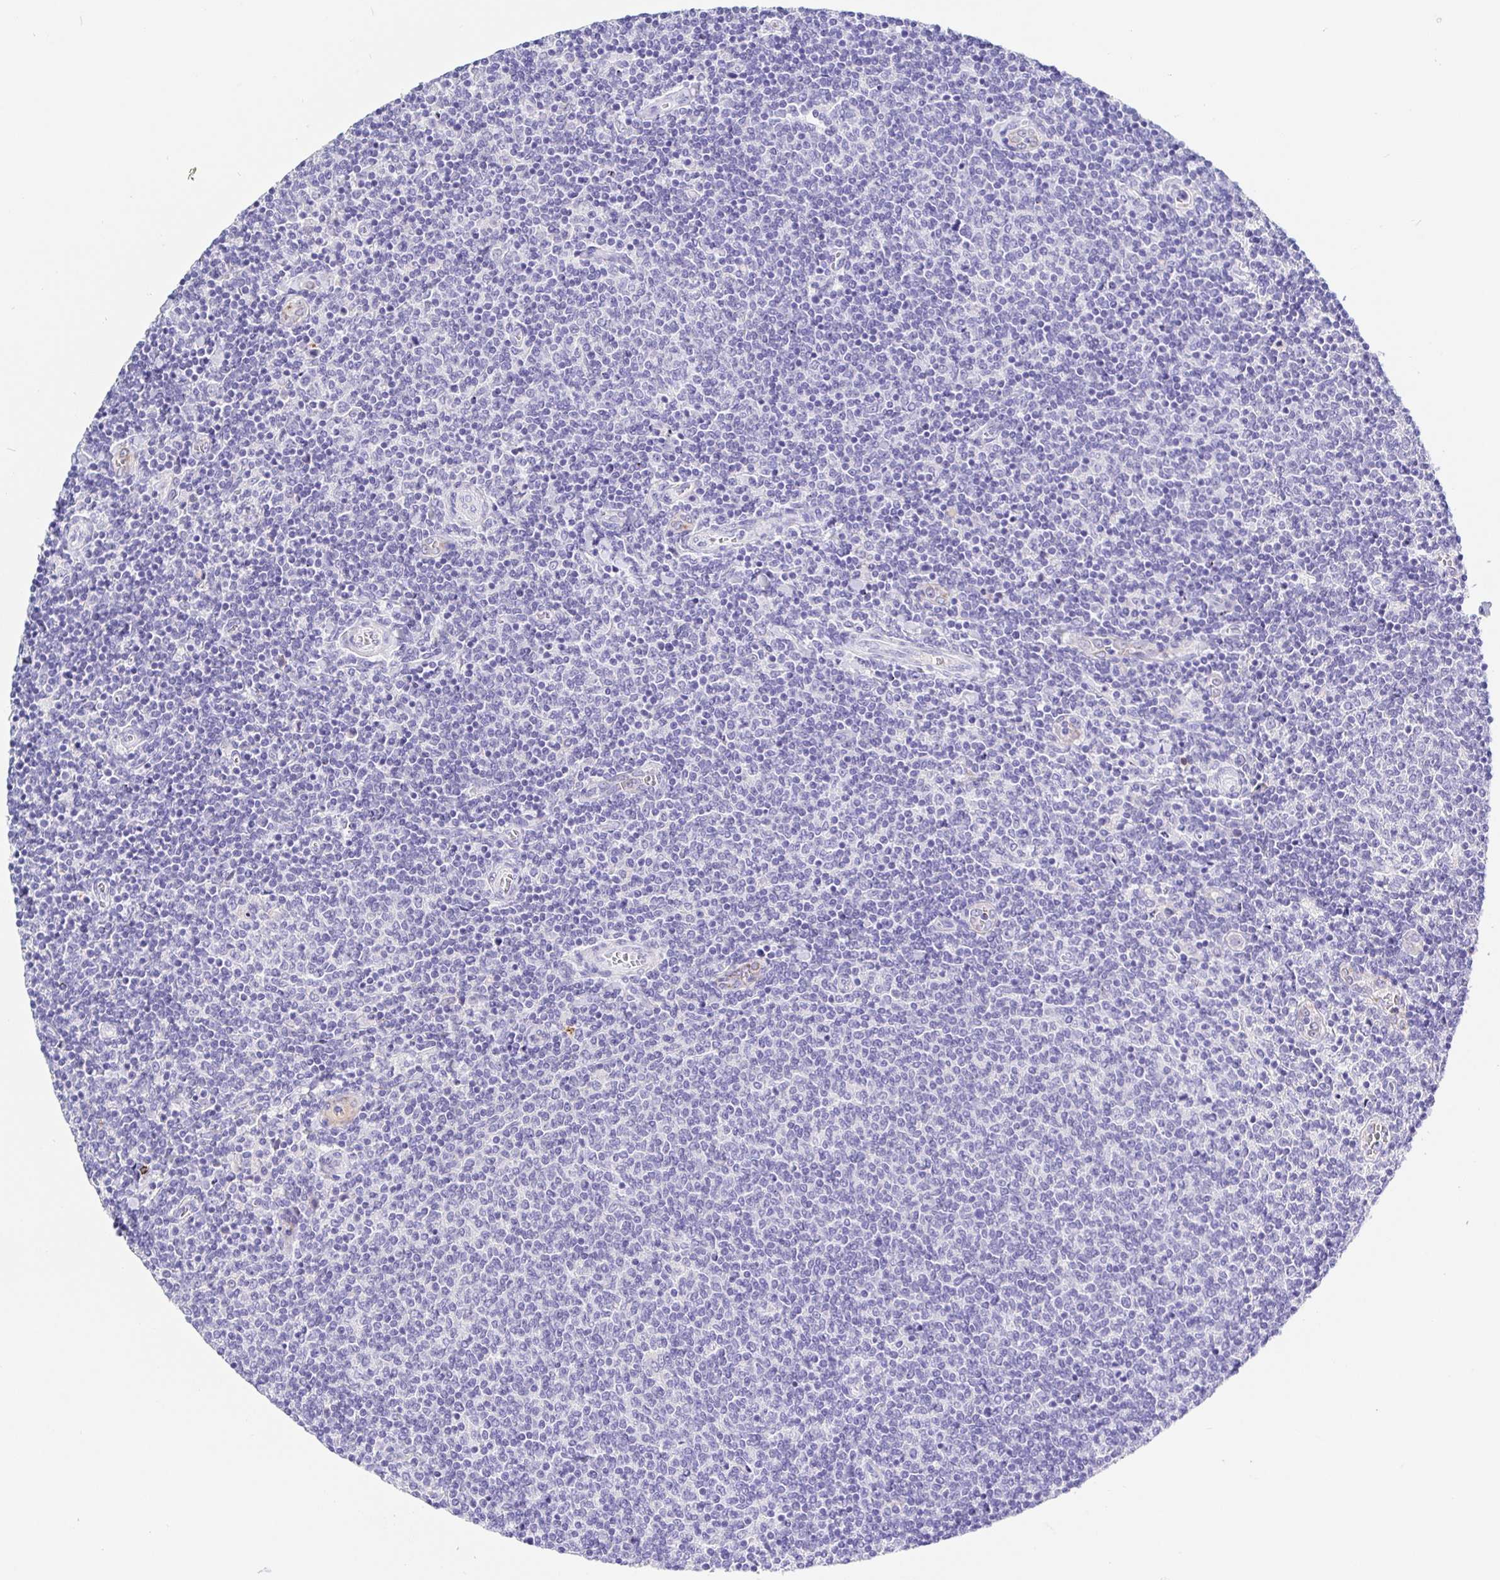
{"staining": {"intensity": "negative", "quantity": "none", "location": "none"}, "tissue": "lymphoma", "cell_type": "Tumor cells", "image_type": "cancer", "snomed": [{"axis": "morphology", "description": "Malignant lymphoma, non-Hodgkin's type, Low grade"}, {"axis": "topography", "description": "Lymph node"}], "caption": "This is an immunohistochemistry image of human malignant lymphoma, non-Hodgkin's type (low-grade). There is no expression in tumor cells.", "gene": "MAOA", "patient": {"sex": "male", "age": 52}}